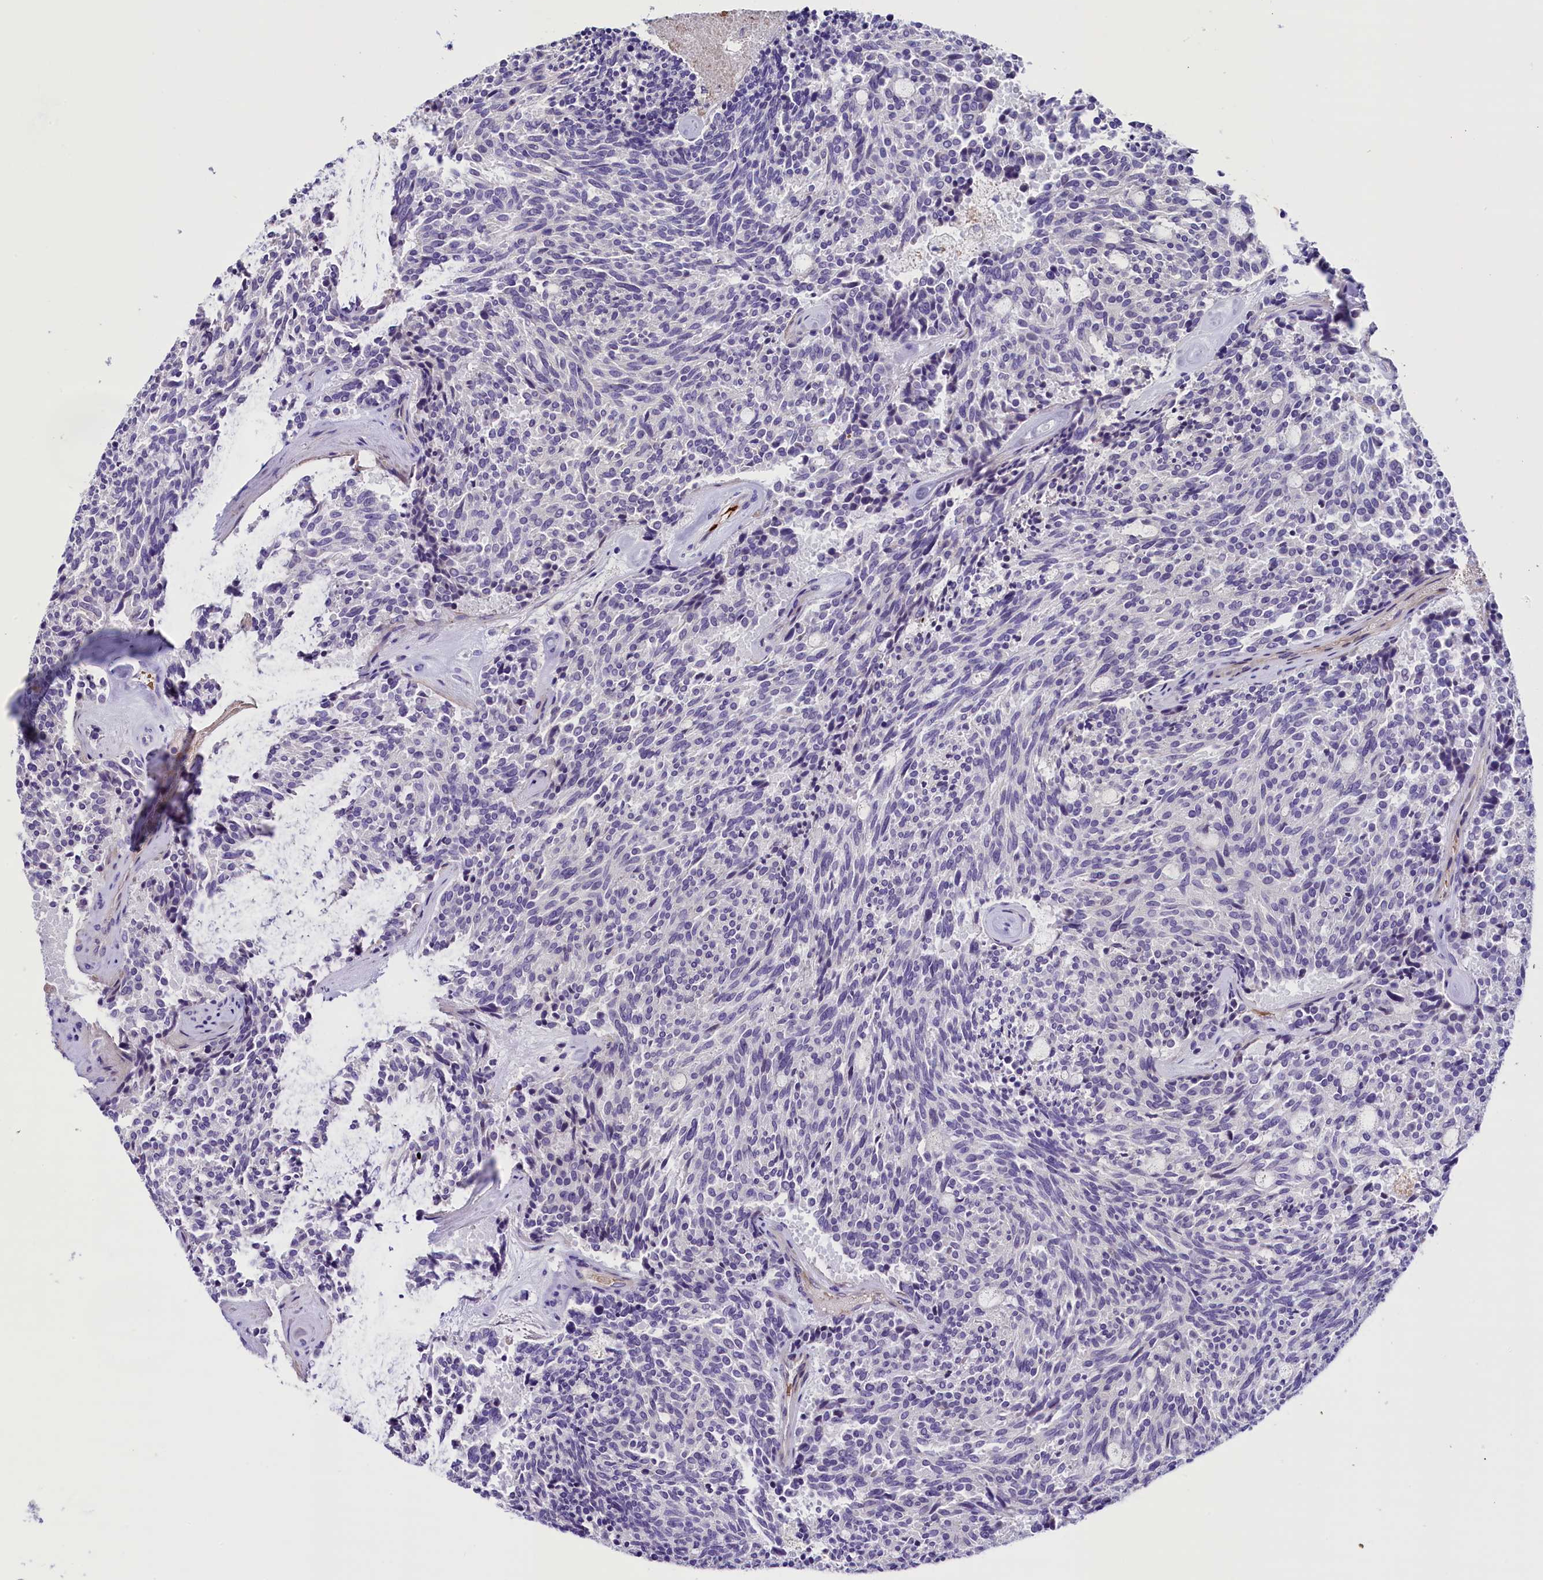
{"staining": {"intensity": "negative", "quantity": "none", "location": "none"}, "tissue": "carcinoid", "cell_type": "Tumor cells", "image_type": "cancer", "snomed": [{"axis": "morphology", "description": "Carcinoid, malignant, NOS"}, {"axis": "topography", "description": "Pancreas"}], "caption": "This is a micrograph of IHC staining of carcinoid, which shows no positivity in tumor cells. (DAB immunohistochemistry with hematoxylin counter stain).", "gene": "MEX3B", "patient": {"sex": "female", "age": 54}}